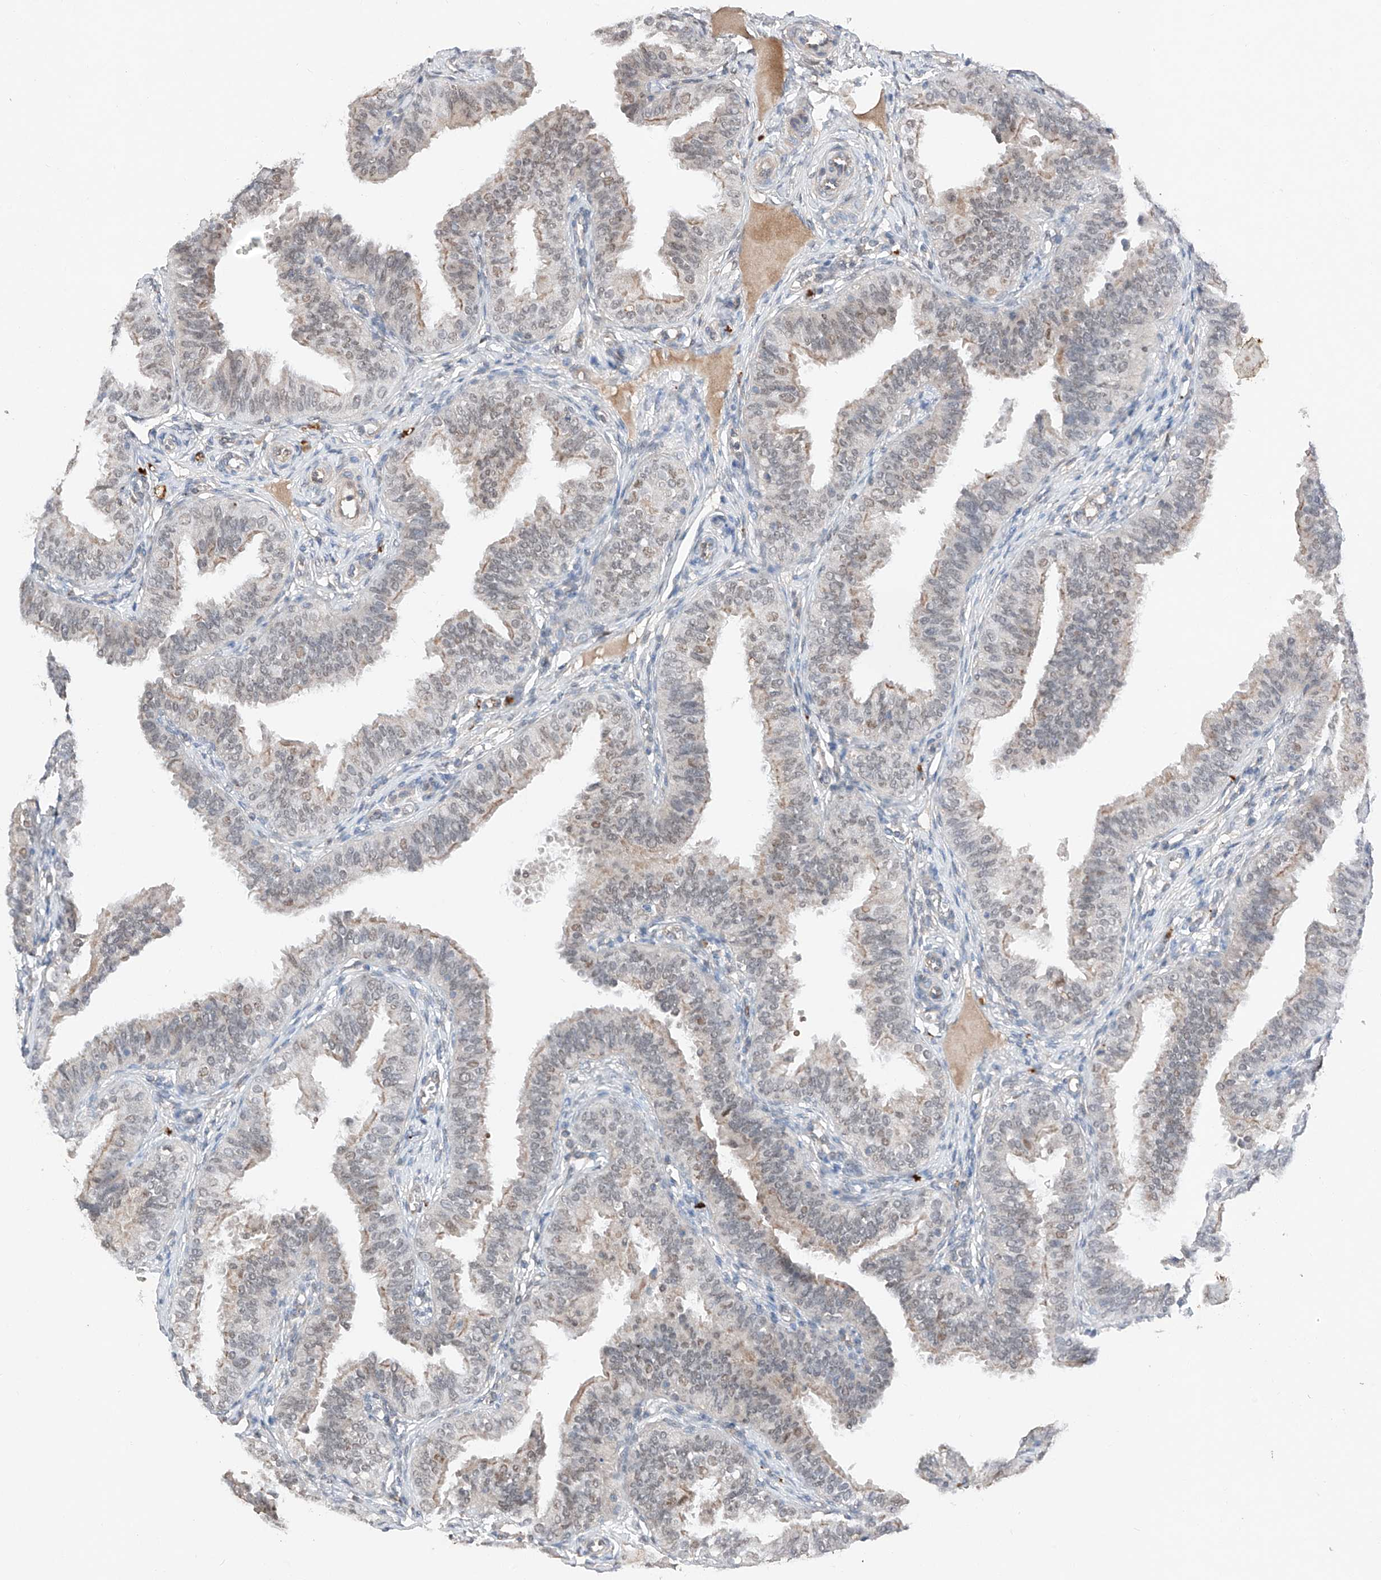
{"staining": {"intensity": "weak", "quantity": "25%-75%", "location": "cytoplasmic/membranous,nuclear"}, "tissue": "fallopian tube", "cell_type": "Glandular cells", "image_type": "normal", "snomed": [{"axis": "morphology", "description": "Normal tissue, NOS"}, {"axis": "topography", "description": "Fallopian tube"}], "caption": "Protein staining of unremarkable fallopian tube demonstrates weak cytoplasmic/membranous,nuclear staining in approximately 25%-75% of glandular cells.", "gene": "TBX4", "patient": {"sex": "female", "age": 35}}